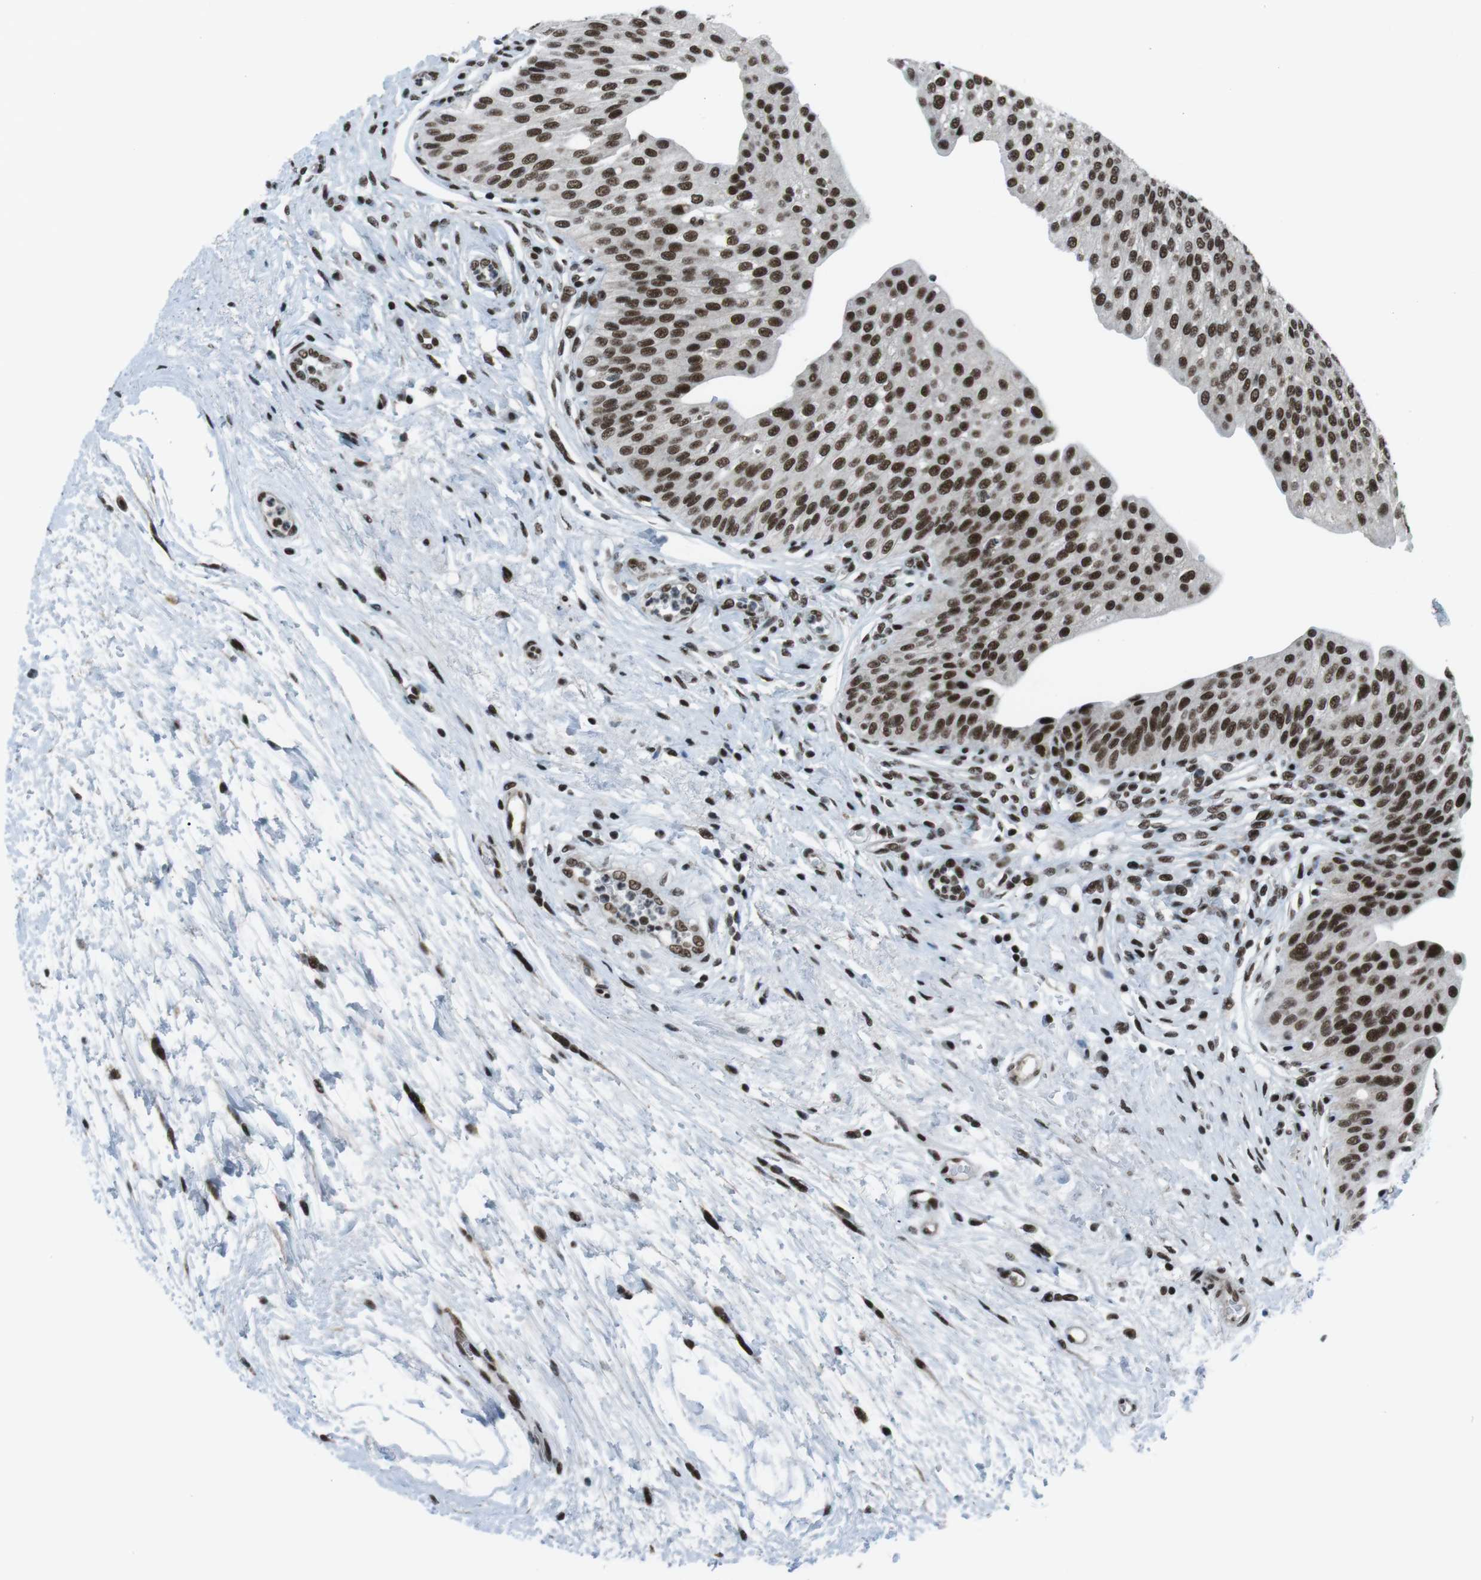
{"staining": {"intensity": "strong", "quantity": ">75%", "location": "nuclear"}, "tissue": "urinary bladder", "cell_type": "Urothelial cells", "image_type": "normal", "snomed": [{"axis": "morphology", "description": "Normal tissue, NOS"}, {"axis": "topography", "description": "Urinary bladder"}], "caption": "Protein positivity by IHC reveals strong nuclear positivity in about >75% of urothelial cells in unremarkable urinary bladder. Immunohistochemistry (ihc) stains the protein of interest in brown and the nuclei are stained blue.", "gene": "TAF1", "patient": {"sex": "male", "age": 46}}